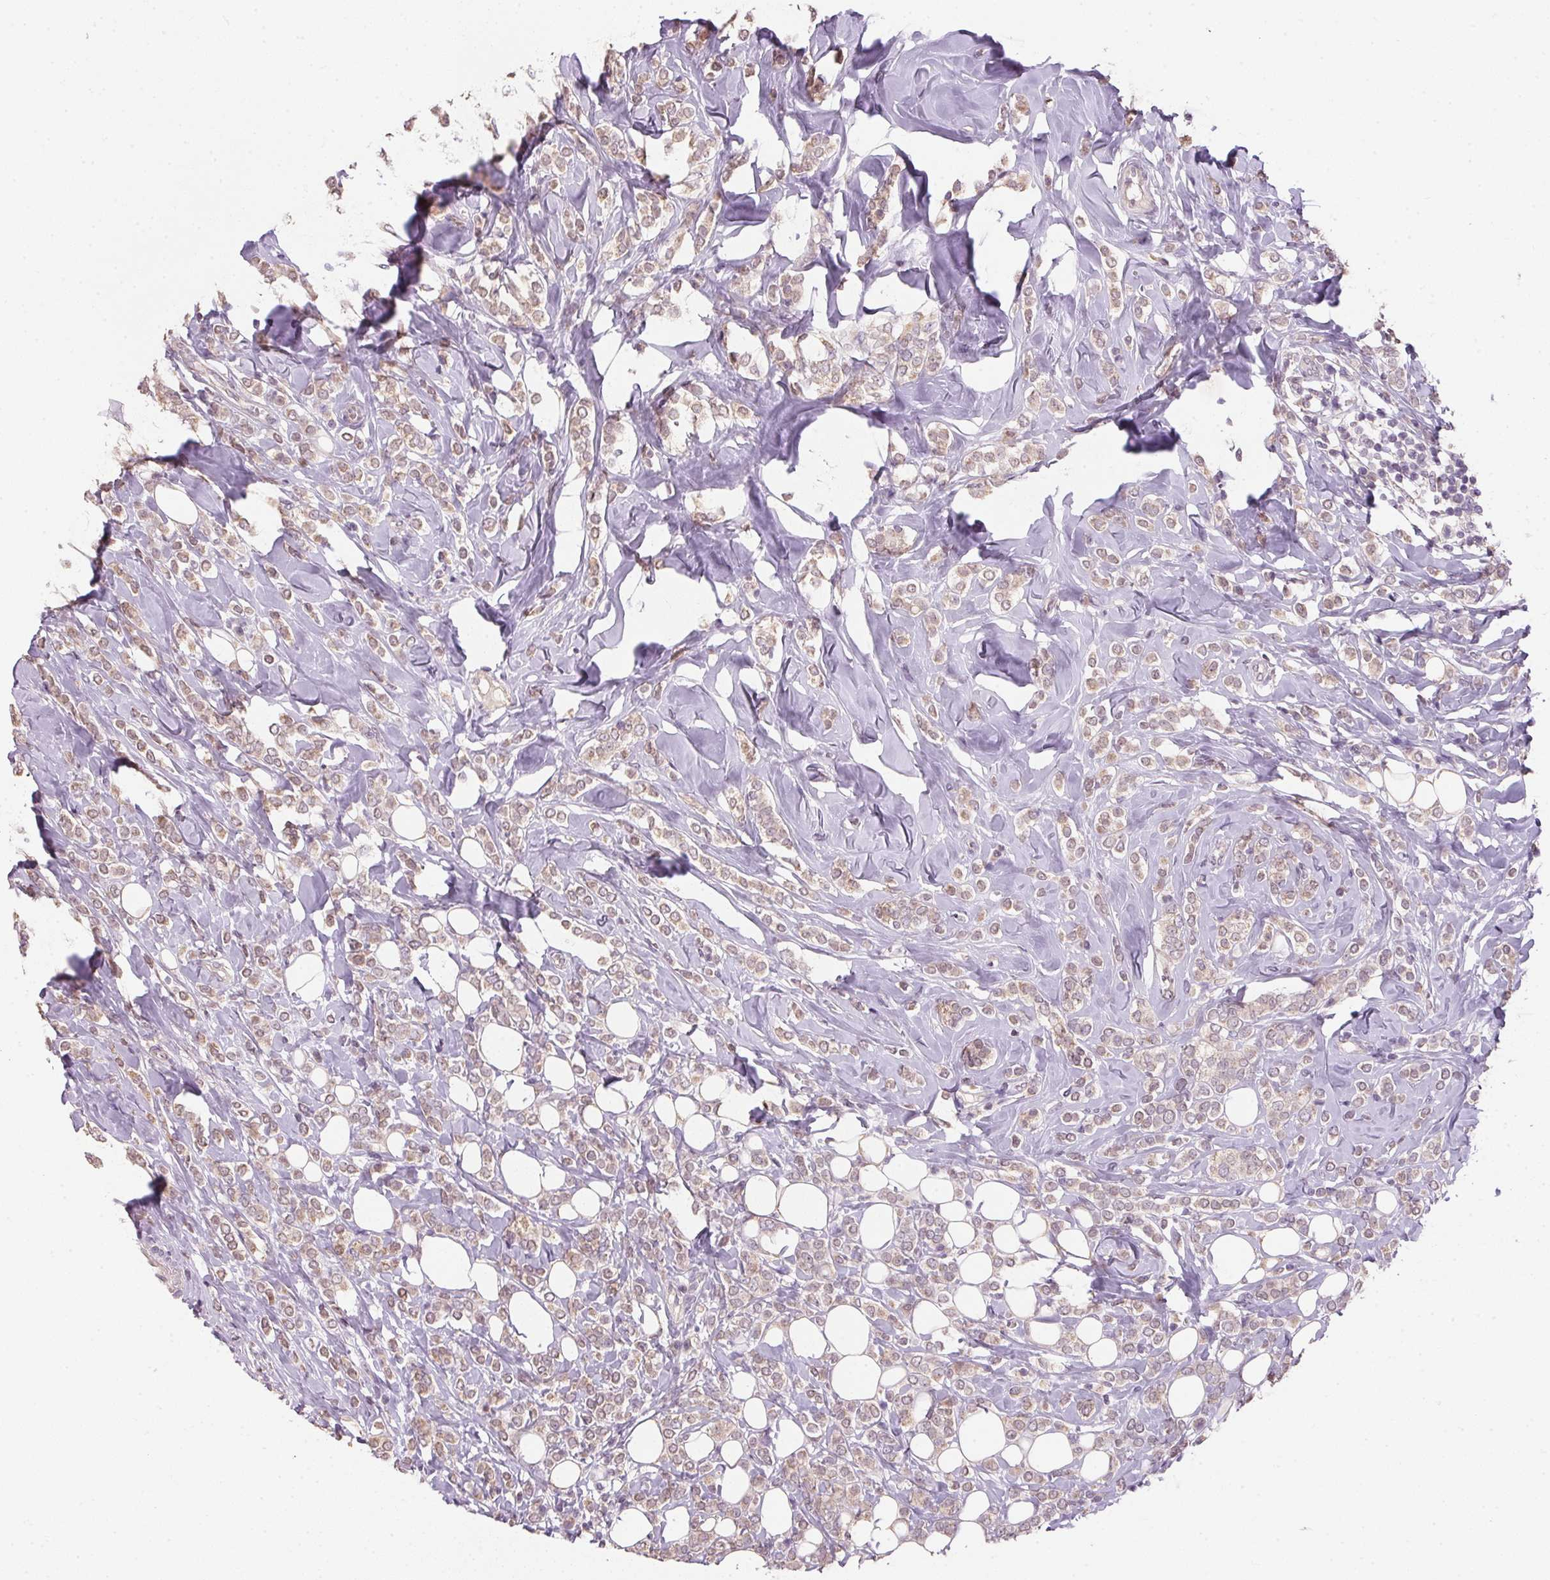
{"staining": {"intensity": "weak", "quantity": ">75%", "location": "cytoplasmic/membranous"}, "tissue": "breast cancer", "cell_type": "Tumor cells", "image_type": "cancer", "snomed": [{"axis": "morphology", "description": "Lobular carcinoma"}, {"axis": "topography", "description": "Breast"}], "caption": "A micrograph of breast lobular carcinoma stained for a protein demonstrates weak cytoplasmic/membranous brown staining in tumor cells.", "gene": "ALDH8A1", "patient": {"sex": "female", "age": 49}}